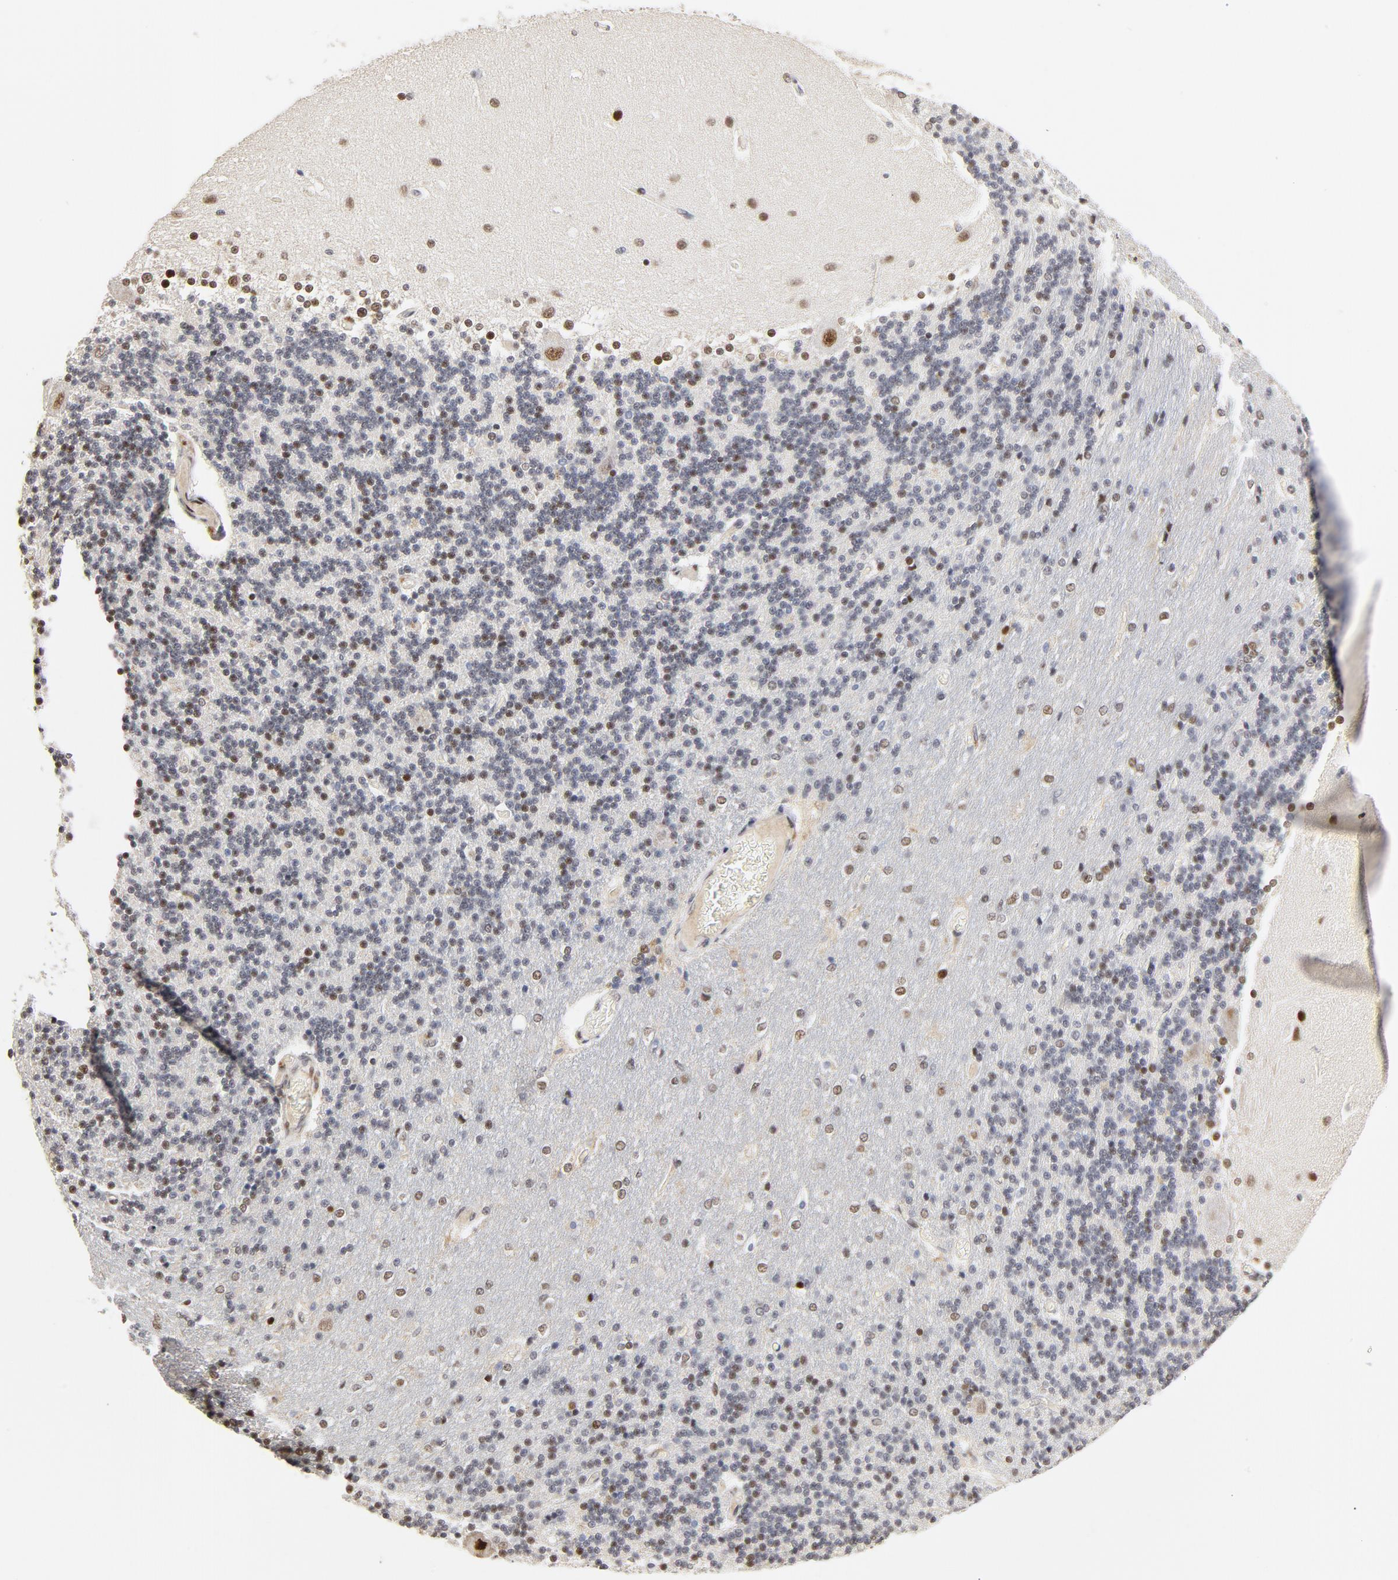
{"staining": {"intensity": "moderate", "quantity": "25%-75%", "location": "nuclear"}, "tissue": "cerebellum", "cell_type": "Cells in granular layer", "image_type": "normal", "snomed": [{"axis": "morphology", "description": "Normal tissue, NOS"}, {"axis": "topography", "description": "Cerebellum"}], "caption": "IHC of normal human cerebellum exhibits medium levels of moderate nuclear expression in approximately 25%-75% of cells in granular layer.", "gene": "GTF2I", "patient": {"sex": "female", "age": 54}}